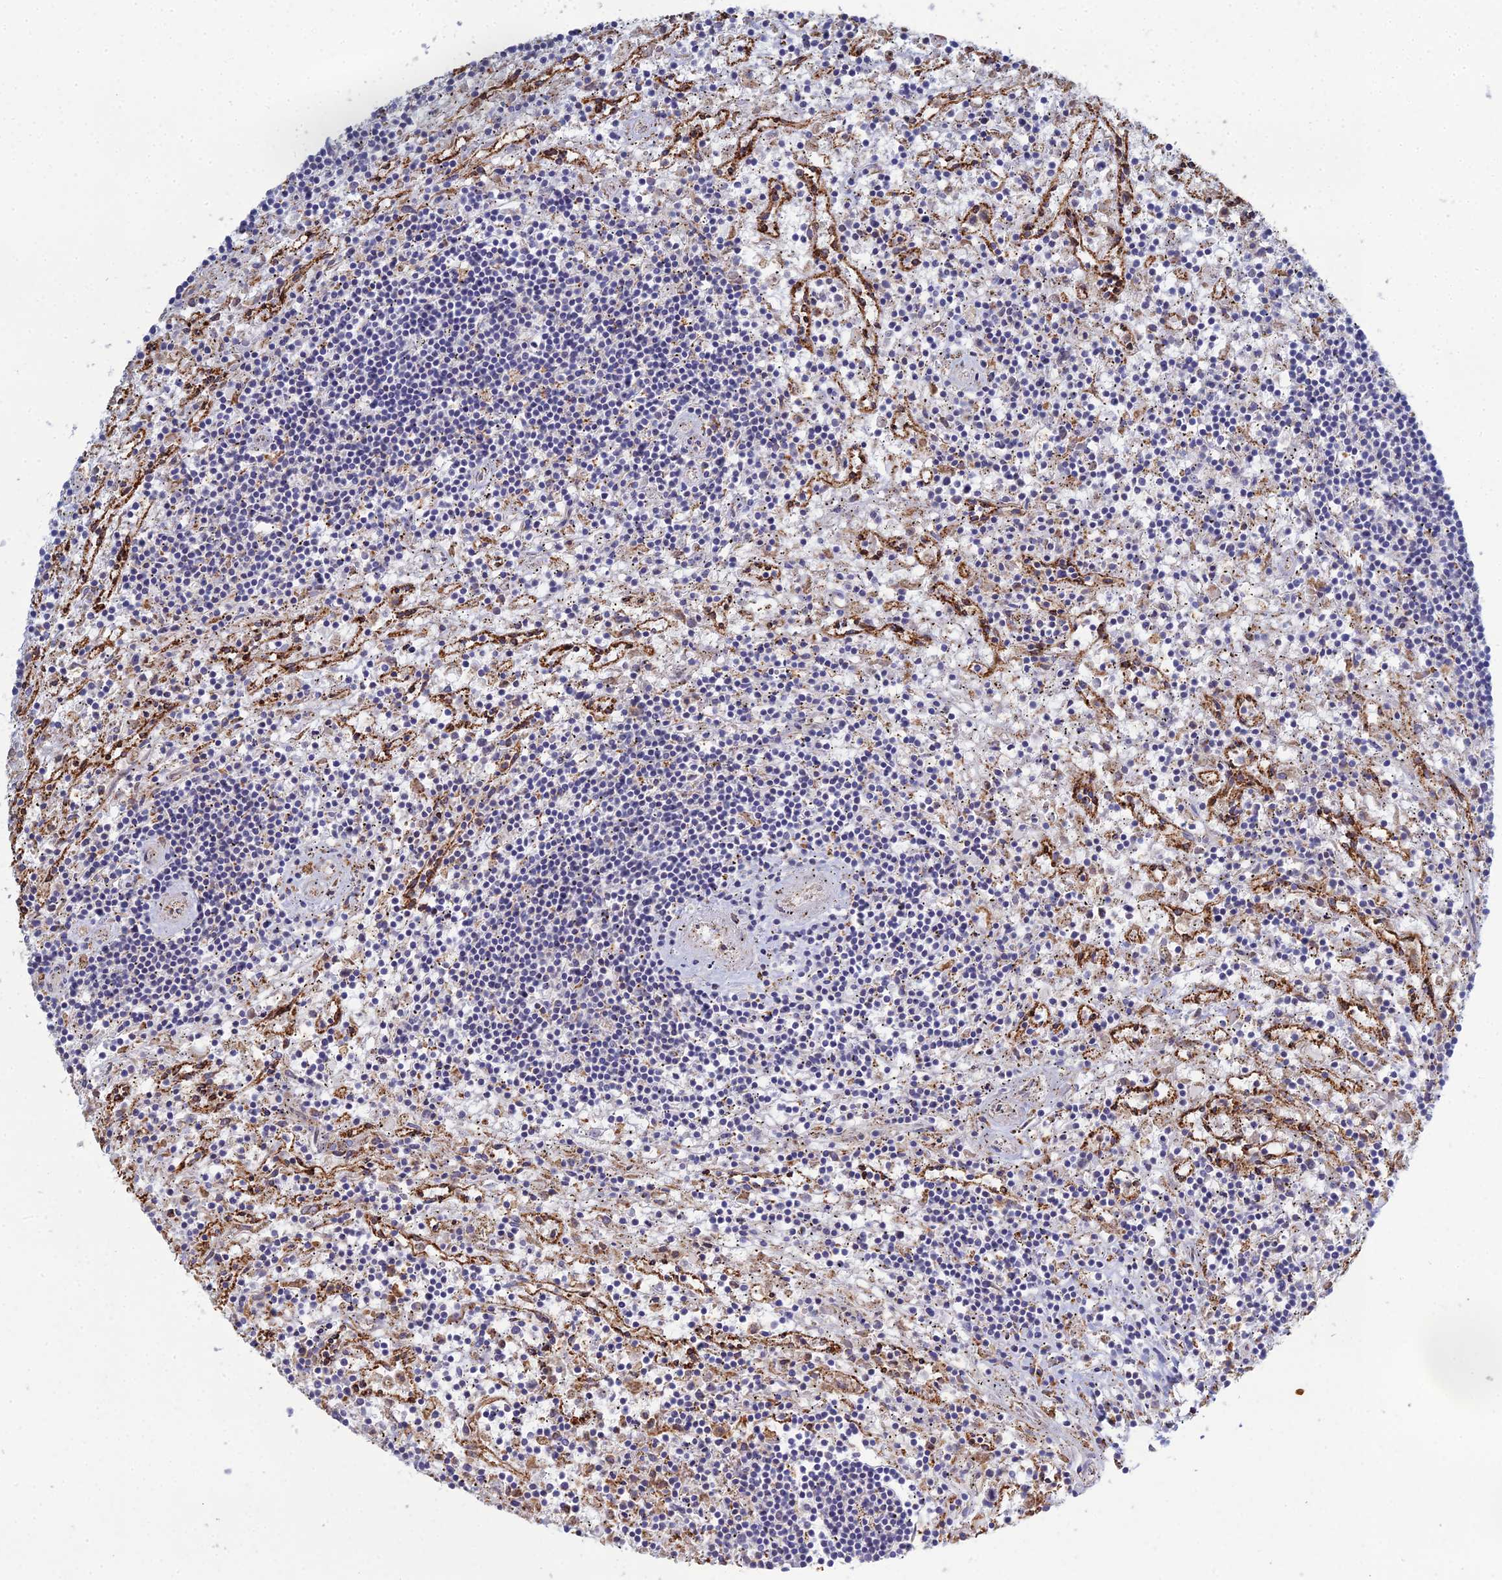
{"staining": {"intensity": "negative", "quantity": "none", "location": "none"}, "tissue": "lymphoma", "cell_type": "Tumor cells", "image_type": "cancer", "snomed": [{"axis": "morphology", "description": "Malignant lymphoma, non-Hodgkin's type, Low grade"}, {"axis": "topography", "description": "Spleen"}], "caption": "The immunohistochemistry micrograph has no significant expression in tumor cells of lymphoma tissue. (Stains: DAB IHC with hematoxylin counter stain, Microscopy: brightfield microscopy at high magnification).", "gene": "TRAPPC6A", "patient": {"sex": "male", "age": 76}}